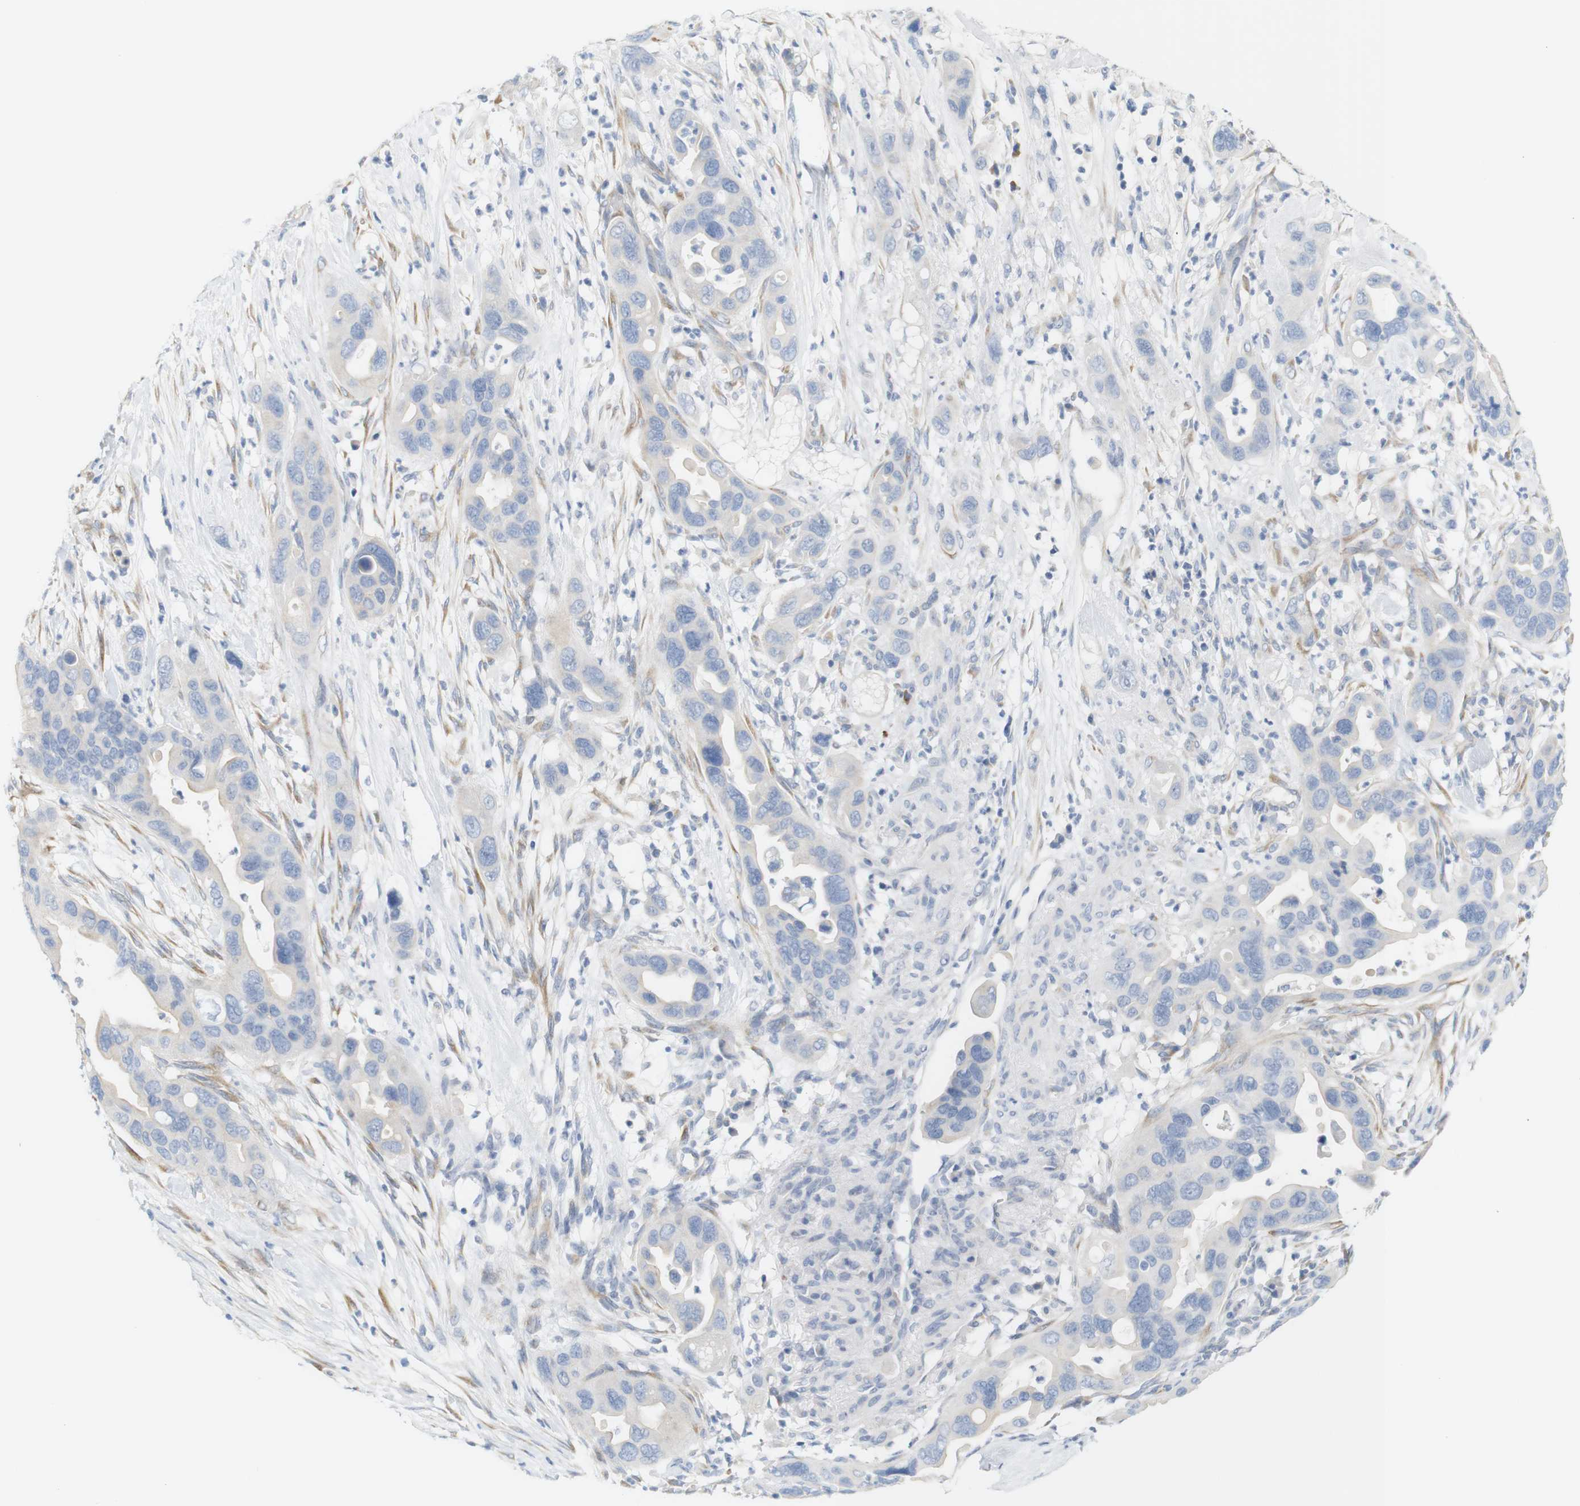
{"staining": {"intensity": "negative", "quantity": "none", "location": "none"}, "tissue": "pancreatic cancer", "cell_type": "Tumor cells", "image_type": "cancer", "snomed": [{"axis": "morphology", "description": "Adenocarcinoma, NOS"}, {"axis": "topography", "description": "Pancreas"}], "caption": "IHC of pancreatic cancer exhibits no expression in tumor cells. (DAB (3,3'-diaminobenzidine) immunohistochemistry visualized using brightfield microscopy, high magnification).", "gene": "RGS9", "patient": {"sex": "female", "age": 71}}